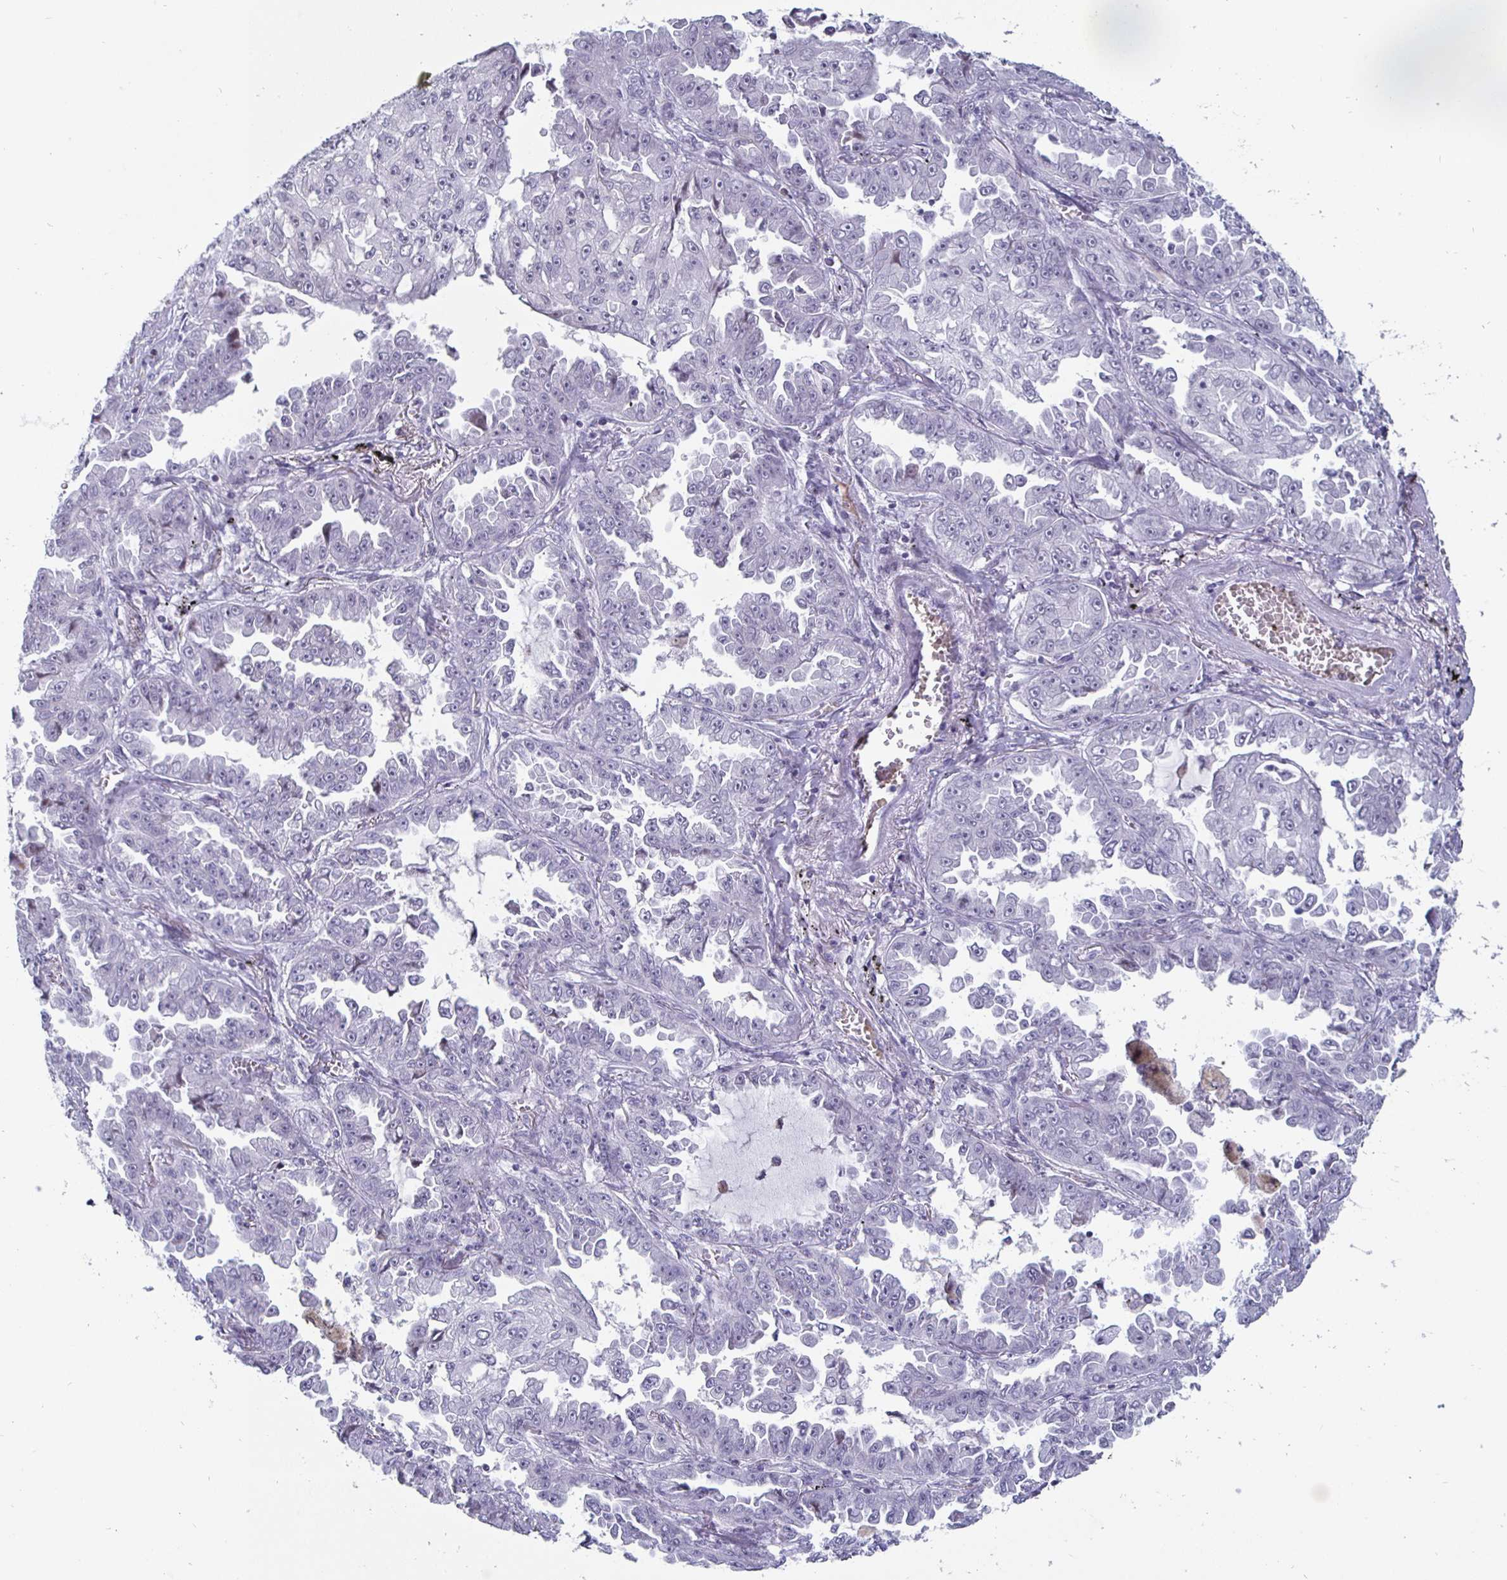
{"staining": {"intensity": "negative", "quantity": "none", "location": "none"}, "tissue": "lung cancer", "cell_type": "Tumor cells", "image_type": "cancer", "snomed": [{"axis": "morphology", "description": "Adenocarcinoma, NOS"}, {"axis": "topography", "description": "Lung"}], "caption": "Tumor cells show no significant protein staining in lung adenocarcinoma.", "gene": "OOSP2", "patient": {"sex": "female", "age": 52}}